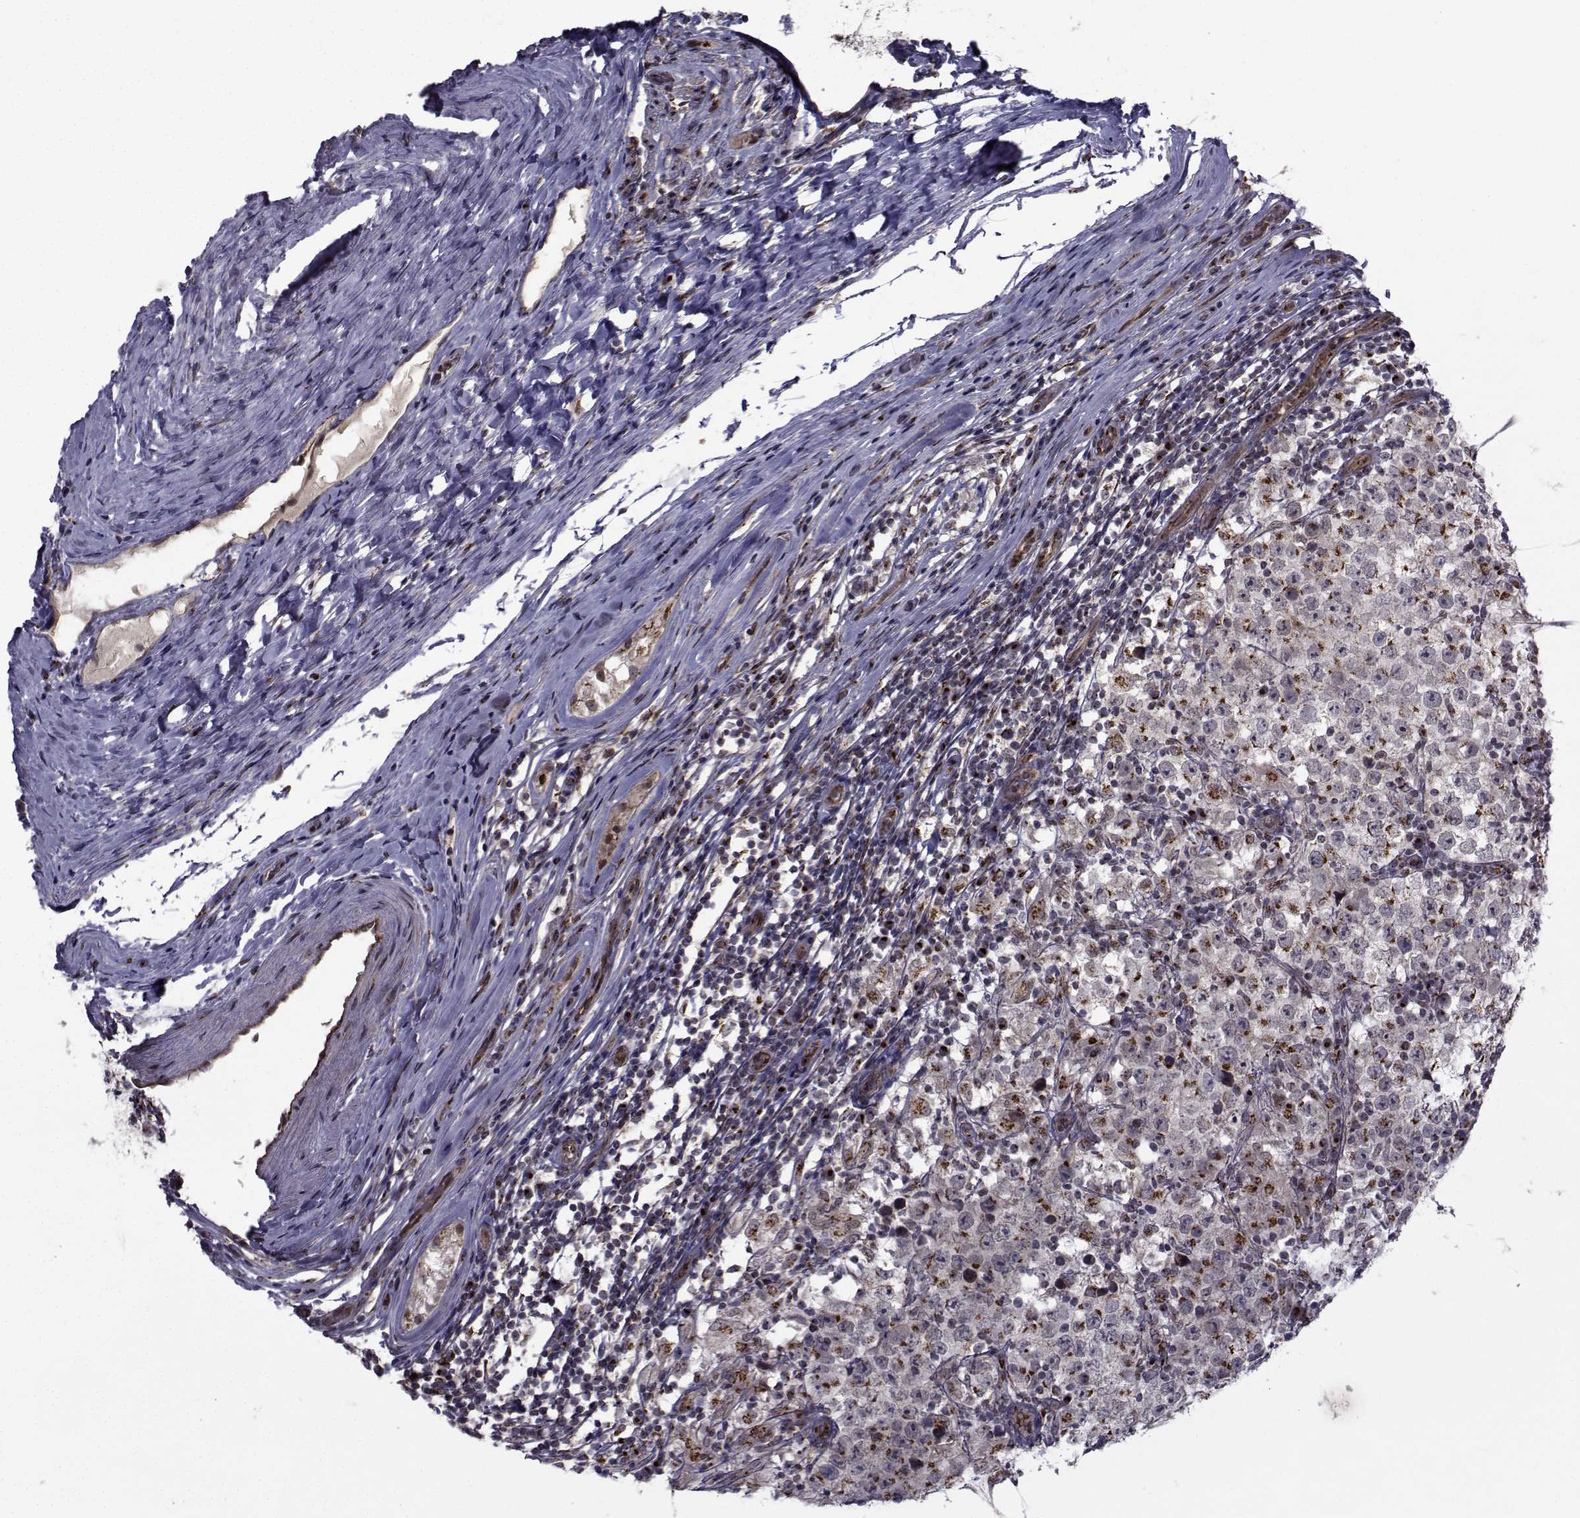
{"staining": {"intensity": "moderate", "quantity": "25%-75%", "location": "cytoplasmic/membranous"}, "tissue": "testis cancer", "cell_type": "Tumor cells", "image_type": "cancer", "snomed": [{"axis": "morphology", "description": "Seminoma, NOS"}, {"axis": "morphology", "description": "Carcinoma, Embryonal, NOS"}, {"axis": "topography", "description": "Testis"}], "caption": "Immunohistochemistry of testis cancer (embryonal carcinoma) displays medium levels of moderate cytoplasmic/membranous expression in about 25%-75% of tumor cells.", "gene": "ATP6V1C2", "patient": {"sex": "male", "age": 41}}